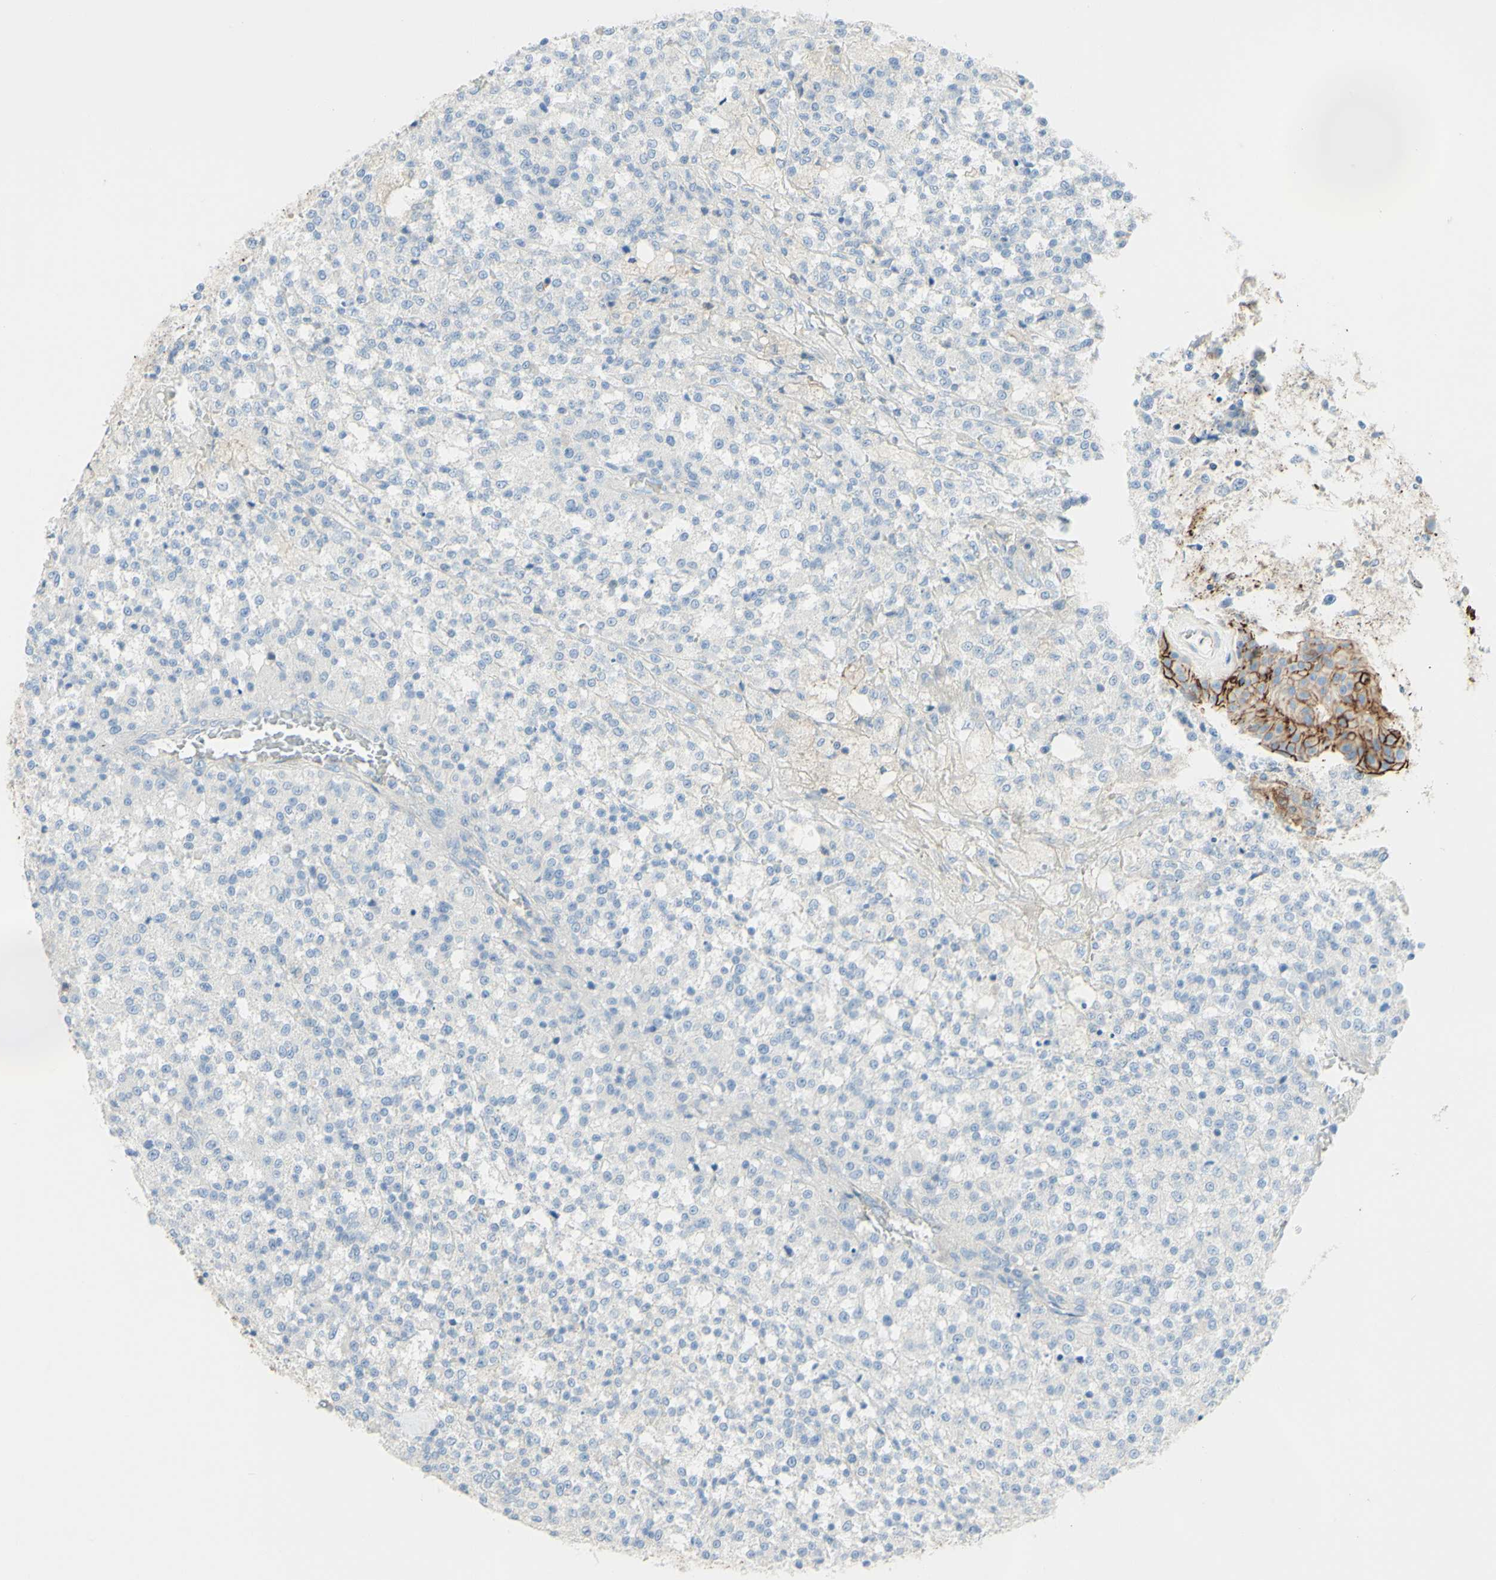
{"staining": {"intensity": "negative", "quantity": "none", "location": "none"}, "tissue": "testis cancer", "cell_type": "Tumor cells", "image_type": "cancer", "snomed": [{"axis": "morphology", "description": "Seminoma, NOS"}, {"axis": "topography", "description": "Testis"}], "caption": "This image is of seminoma (testis) stained with immunohistochemistry (IHC) to label a protein in brown with the nuclei are counter-stained blue. There is no expression in tumor cells. (IHC, brightfield microscopy, high magnification).", "gene": "ALCAM", "patient": {"sex": "male", "age": 59}}